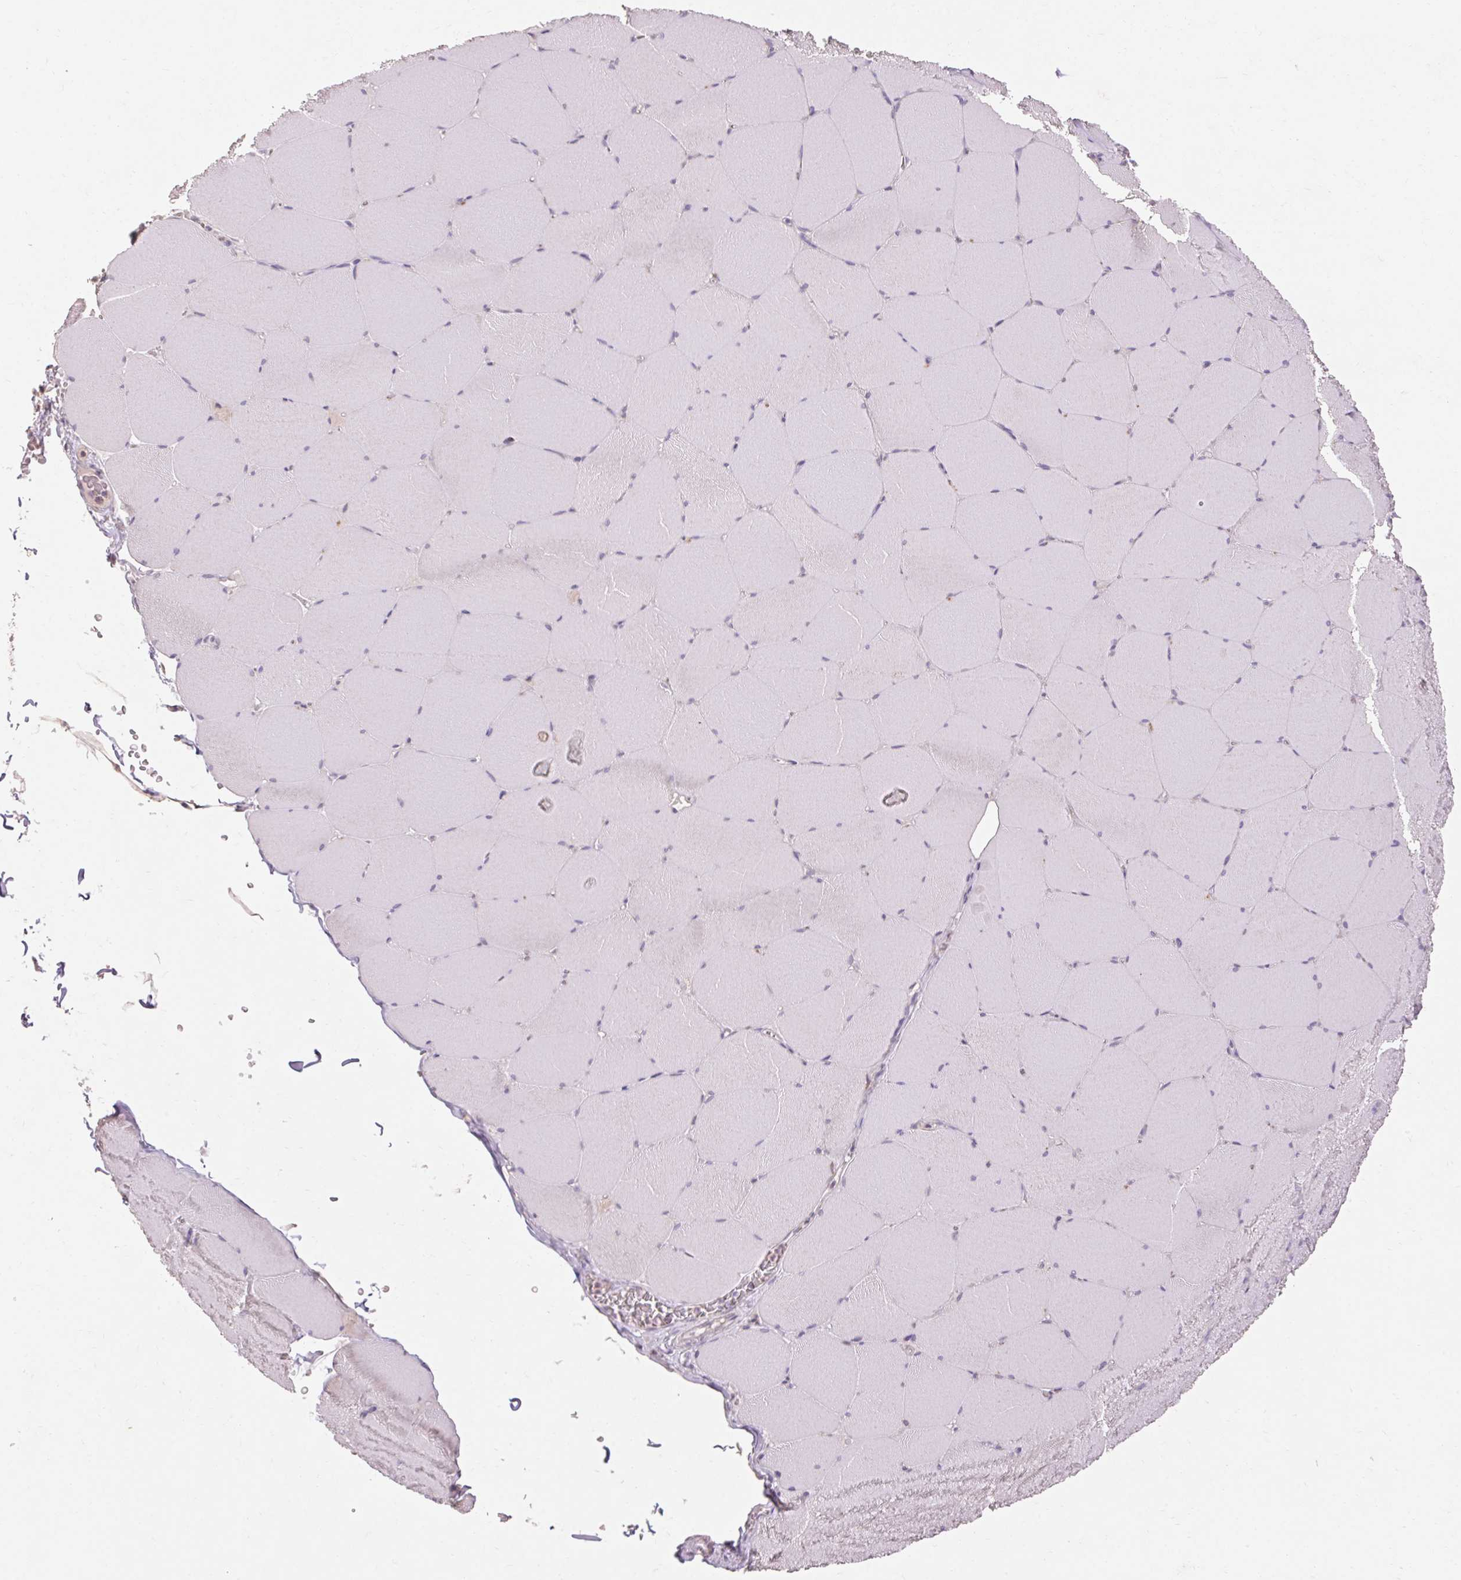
{"staining": {"intensity": "negative", "quantity": "none", "location": "none"}, "tissue": "skeletal muscle", "cell_type": "Myocytes", "image_type": "normal", "snomed": [{"axis": "morphology", "description": "Normal tissue, NOS"}, {"axis": "topography", "description": "Skeletal muscle"}, {"axis": "topography", "description": "Head-Neck"}], "caption": "The immunohistochemistry image has no significant expression in myocytes of skeletal muscle.", "gene": "SKP2", "patient": {"sex": "male", "age": 66}}